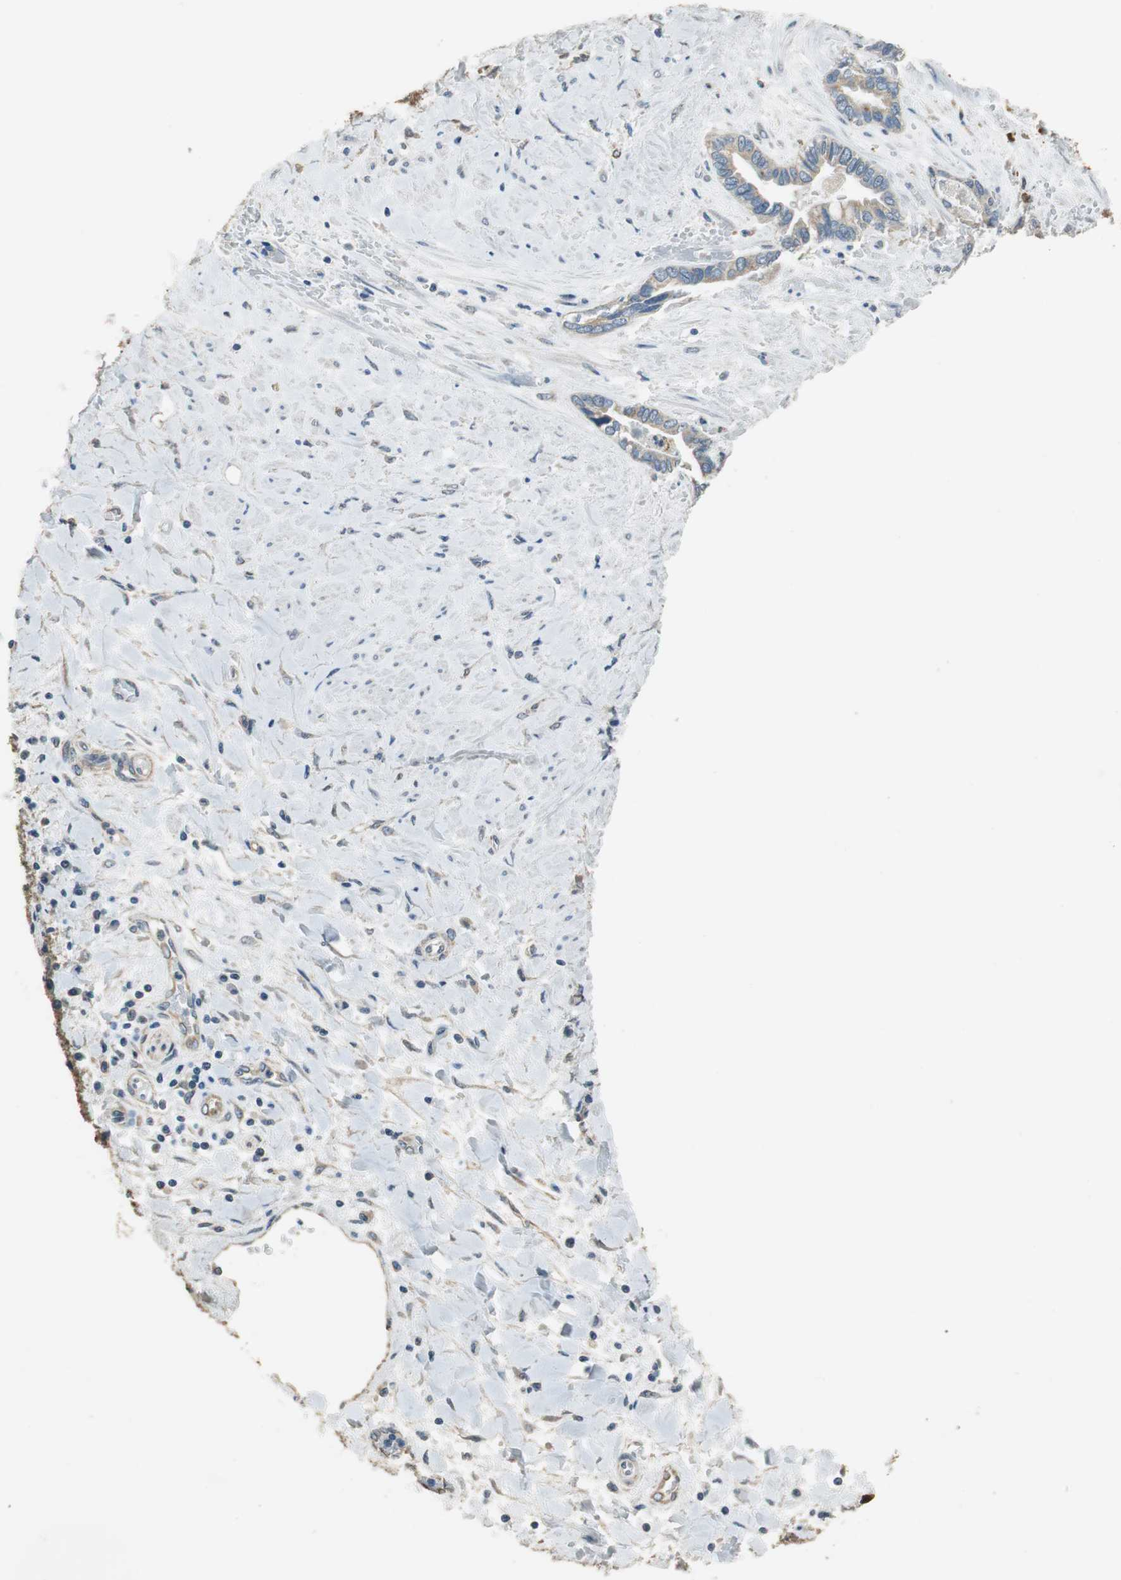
{"staining": {"intensity": "weak", "quantity": ">75%", "location": "cytoplasmic/membranous"}, "tissue": "liver cancer", "cell_type": "Tumor cells", "image_type": "cancer", "snomed": [{"axis": "morphology", "description": "Cholangiocarcinoma"}, {"axis": "topography", "description": "Liver"}], "caption": "A brown stain shows weak cytoplasmic/membranous expression of a protein in human liver cholangiocarcinoma tumor cells.", "gene": "ALDH4A1", "patient": {"sex": "female", "age": 65}}